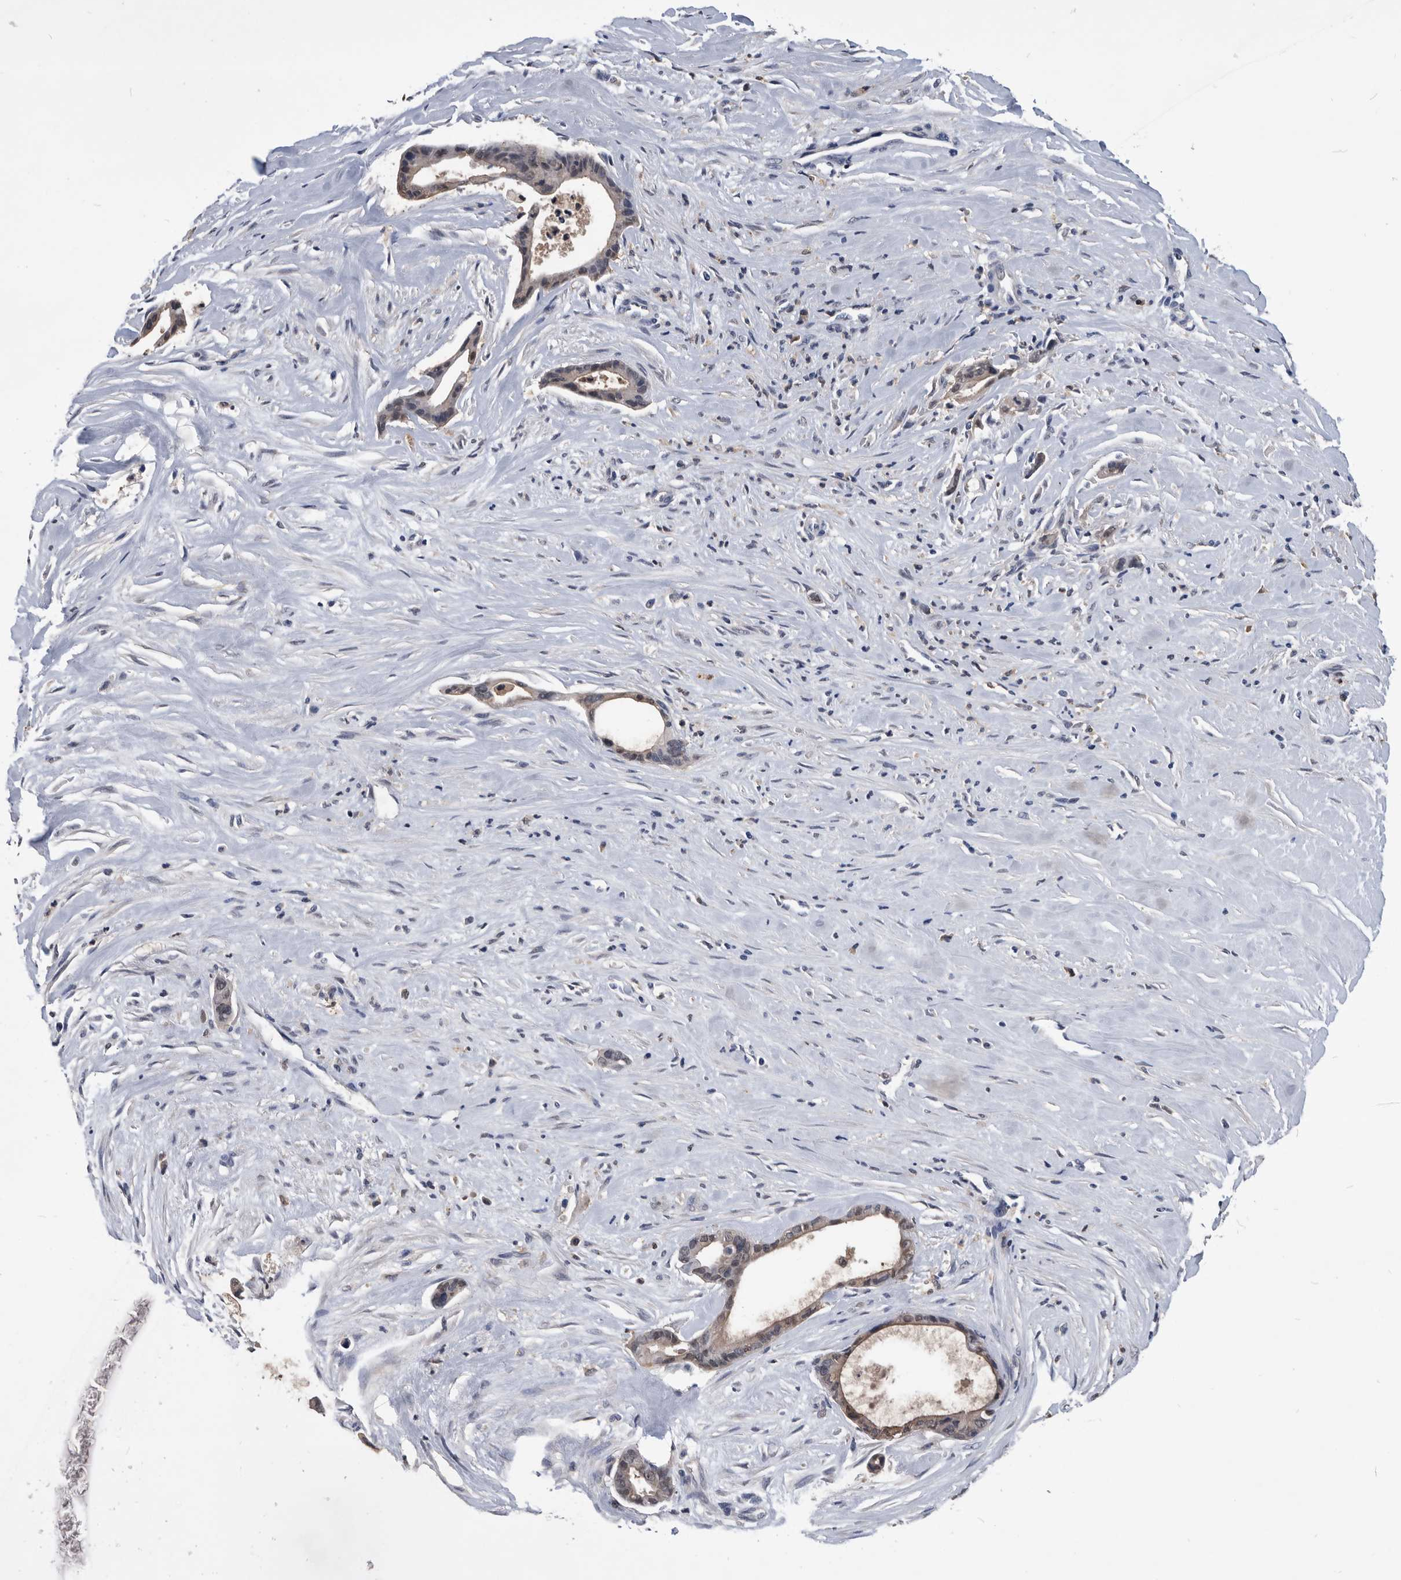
{"staining": {"intensity": "weak", "quantity": "<25%", "location": "nuclear"}, "tissue": "liver cancer", "cell_type": "Tumor cells", "image_type": "cancer", "snomed": [{"axis": "morphology", "description": "Cholangiocarcinoma"}, {"axis": "topography", "description": "Liver"}], "caption": "Tumor cells are negative for brown protein staining in cholangiocarcinoma (liver).", "gene": "PDXK", "patient": {"sex": "female", "age": 55}}